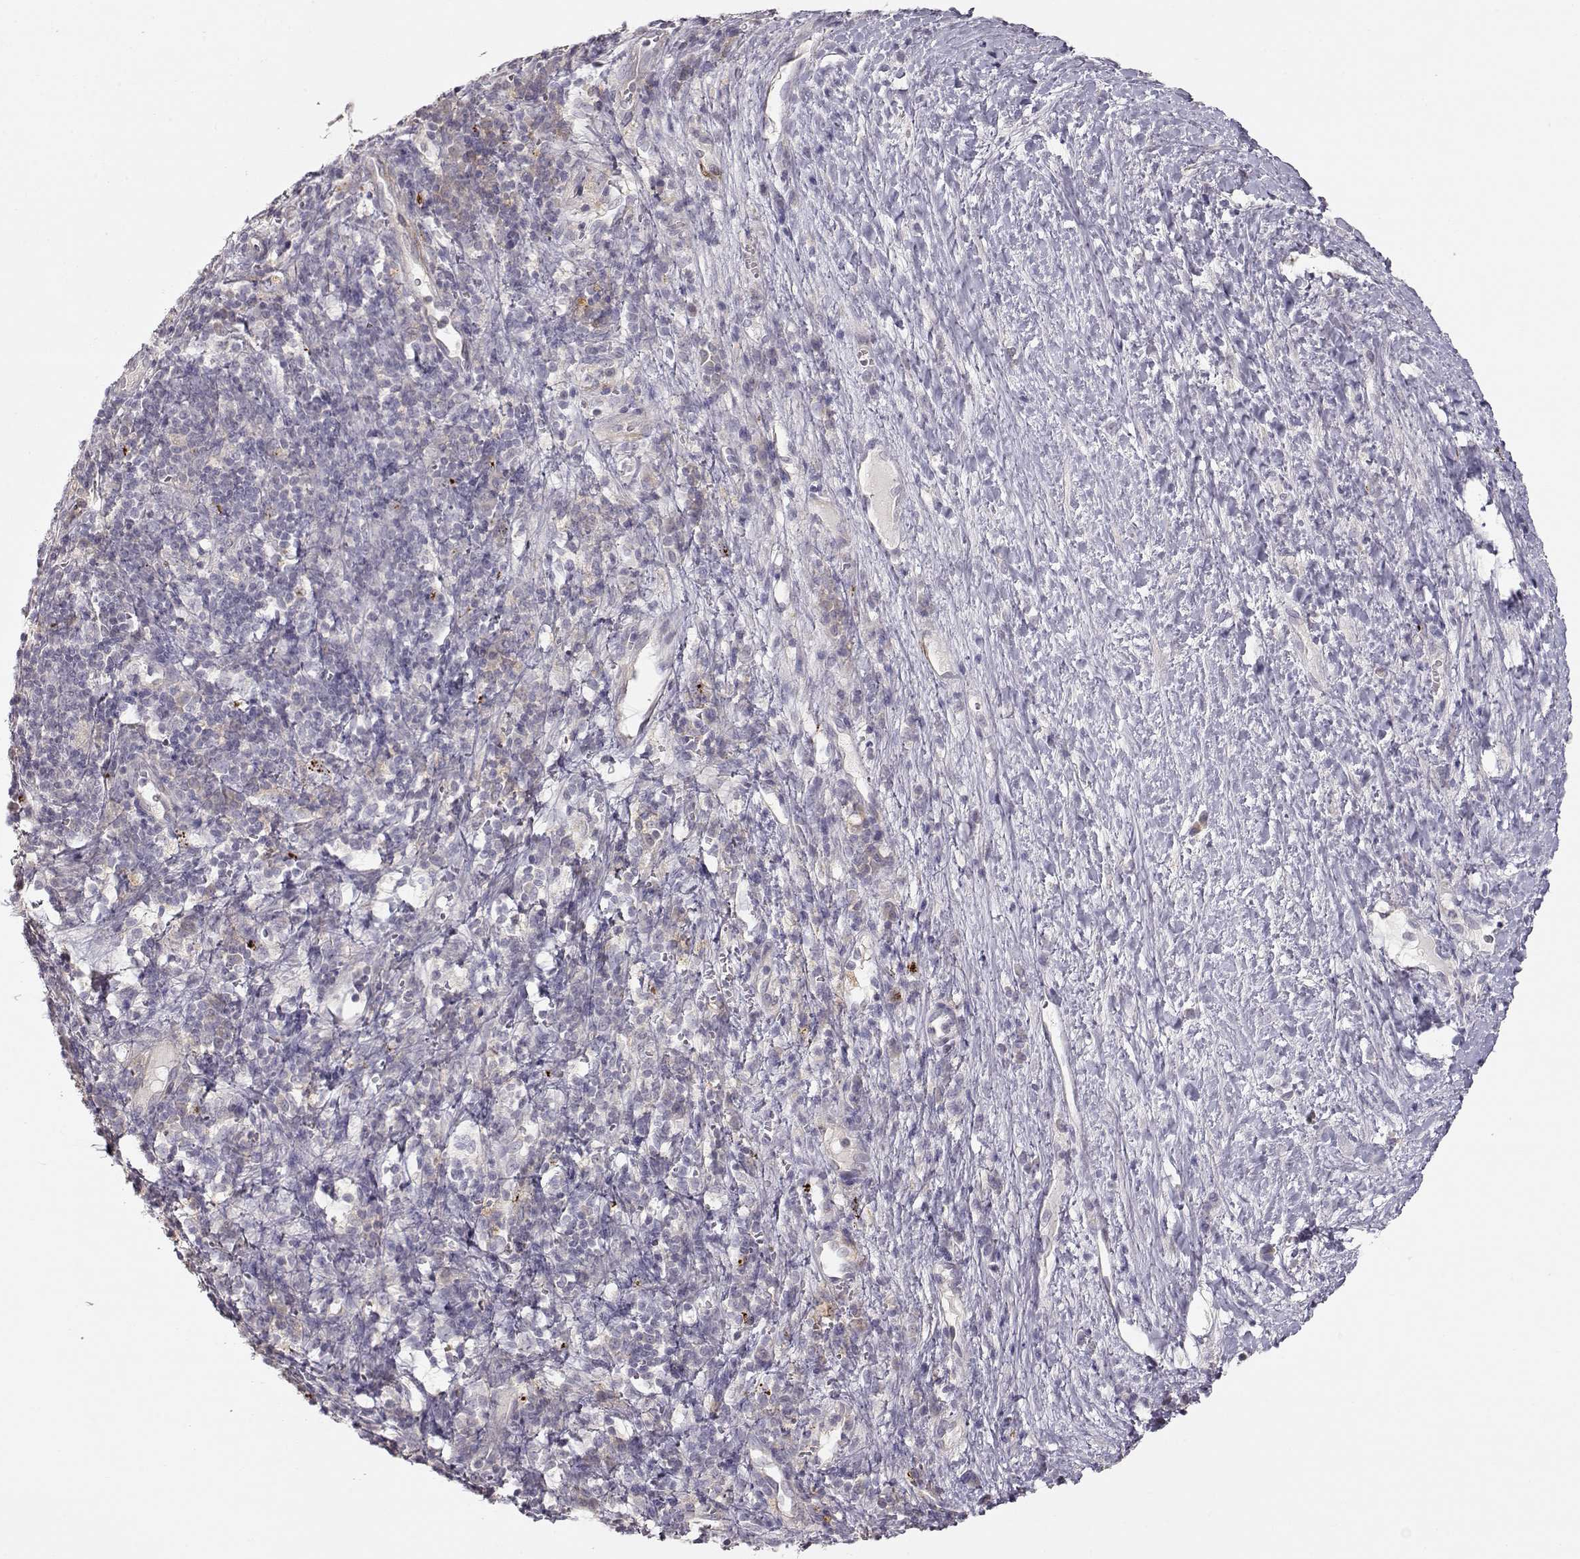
{"staining": {"intensity": "negative", "quantity": "none", "location": "none"}, "tissue": "liver cancer", "cell_type": "Tumor cells", "image_type": "cancer", "snomed": [{"axis": "morphology", "description": "Carcinoma, Hepatocellular, NOS"}, {"axis": "topography", "description": "Liver"}], "caption": "This image is of liver cancer stained with IHC to label a protein in brown with the nuclei are counter-stained blue. There is no positivity in tumor cells. The staining was performed using DAB (3,3'-diaminobenzidine) to visualize the protein expression in brown, while the nuclei were stained in blue with hematoxylin (Magnification: 20x).", "gene": "ARHGAP8", "patient": {"sex": "female", "age": 60}}